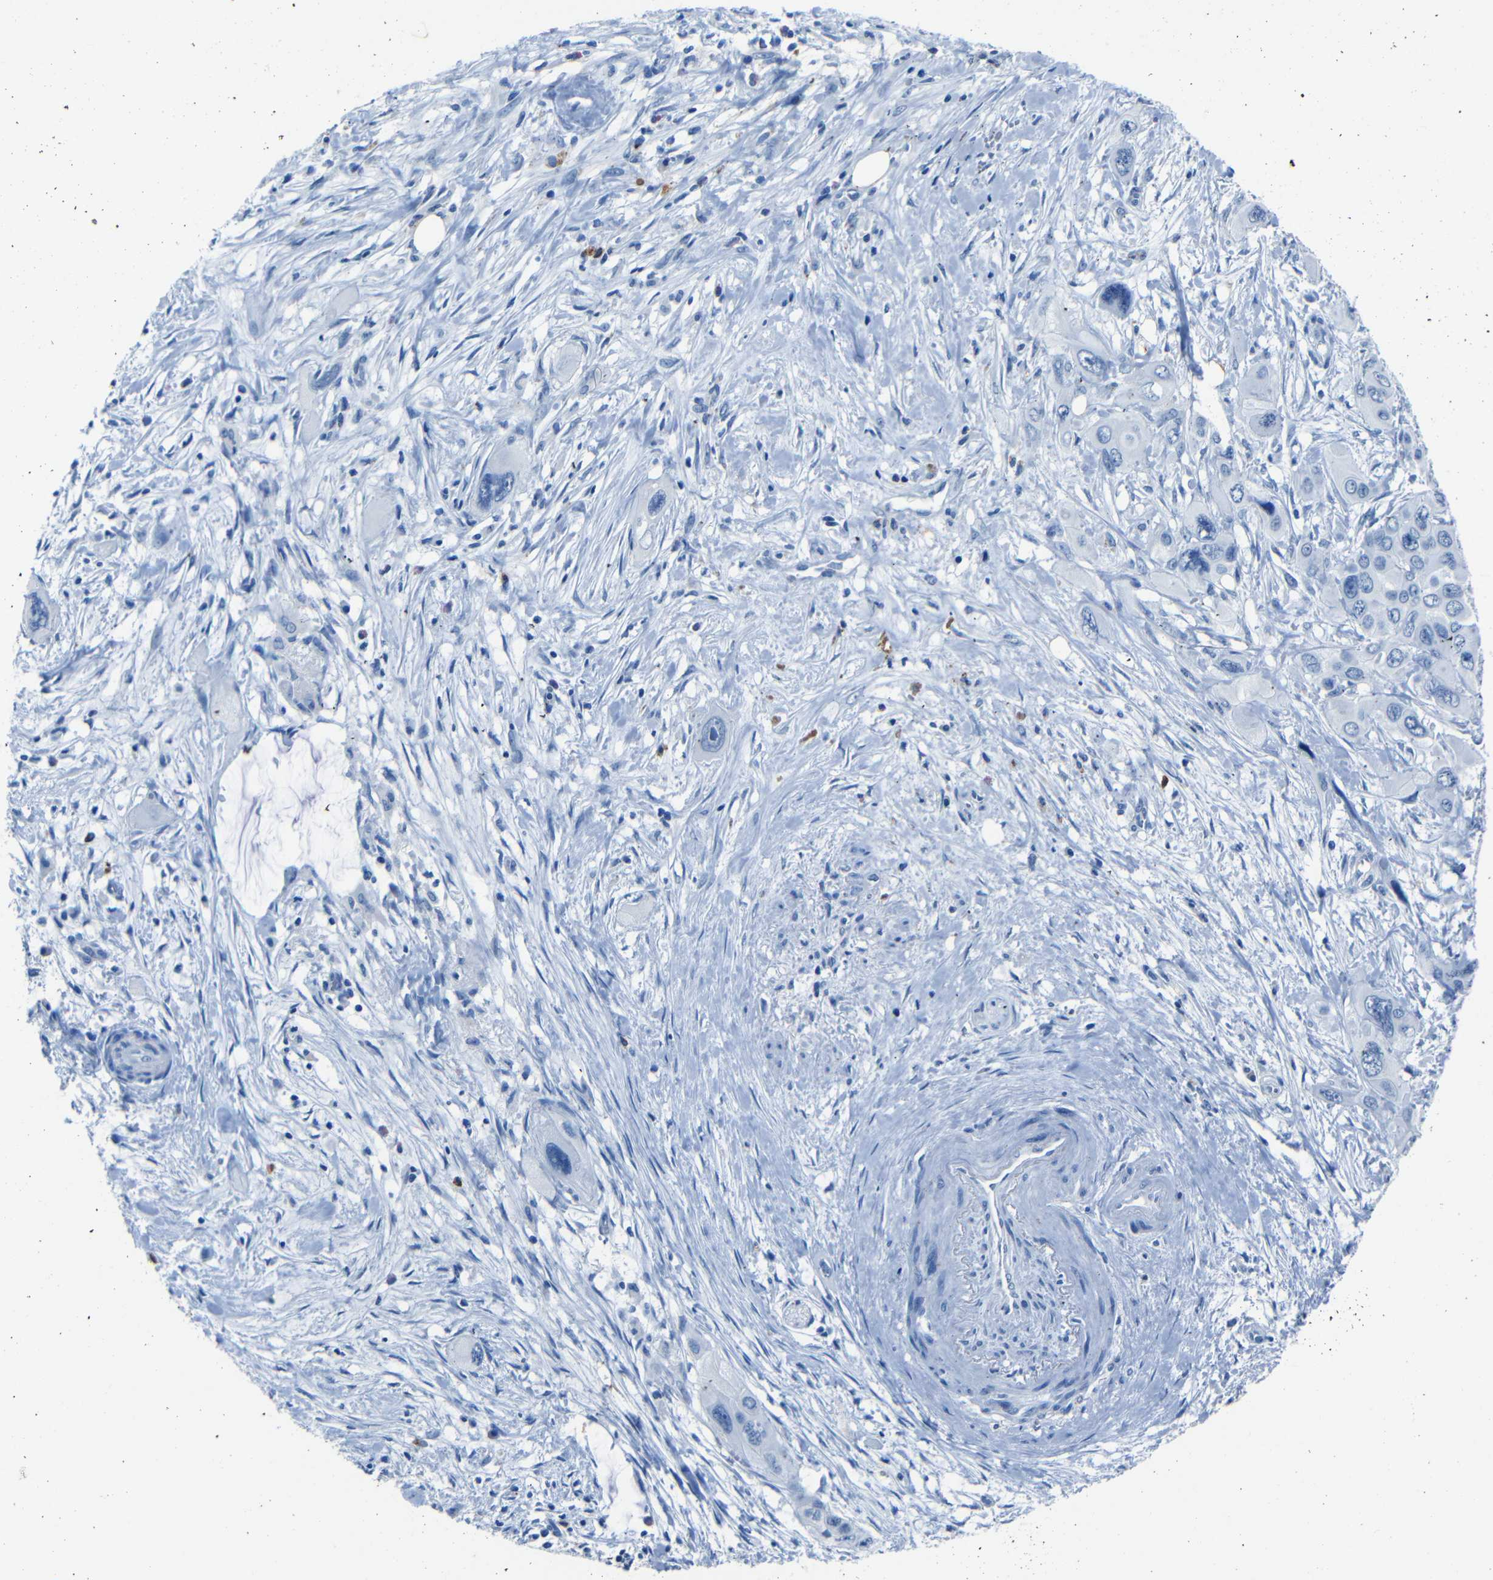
{"staining": {"intensity": "negative", "quantity": "none", "location": "none"}, "tissue": "pancreatic cancer", "cell_type": "Tumor cells", "image_type": "cancer", "snomed": [{"axis": "morphology", "description": "Adenocarcinoma, NOS"}, {"axis": "topography", "description": "Pancreas"}], "caption": "IHC of adenocarcinoma (pancreatic) displays no expression in tumor cells.", "gene": "CLDN11", "patient": {"sex": "male", "age": 73}}